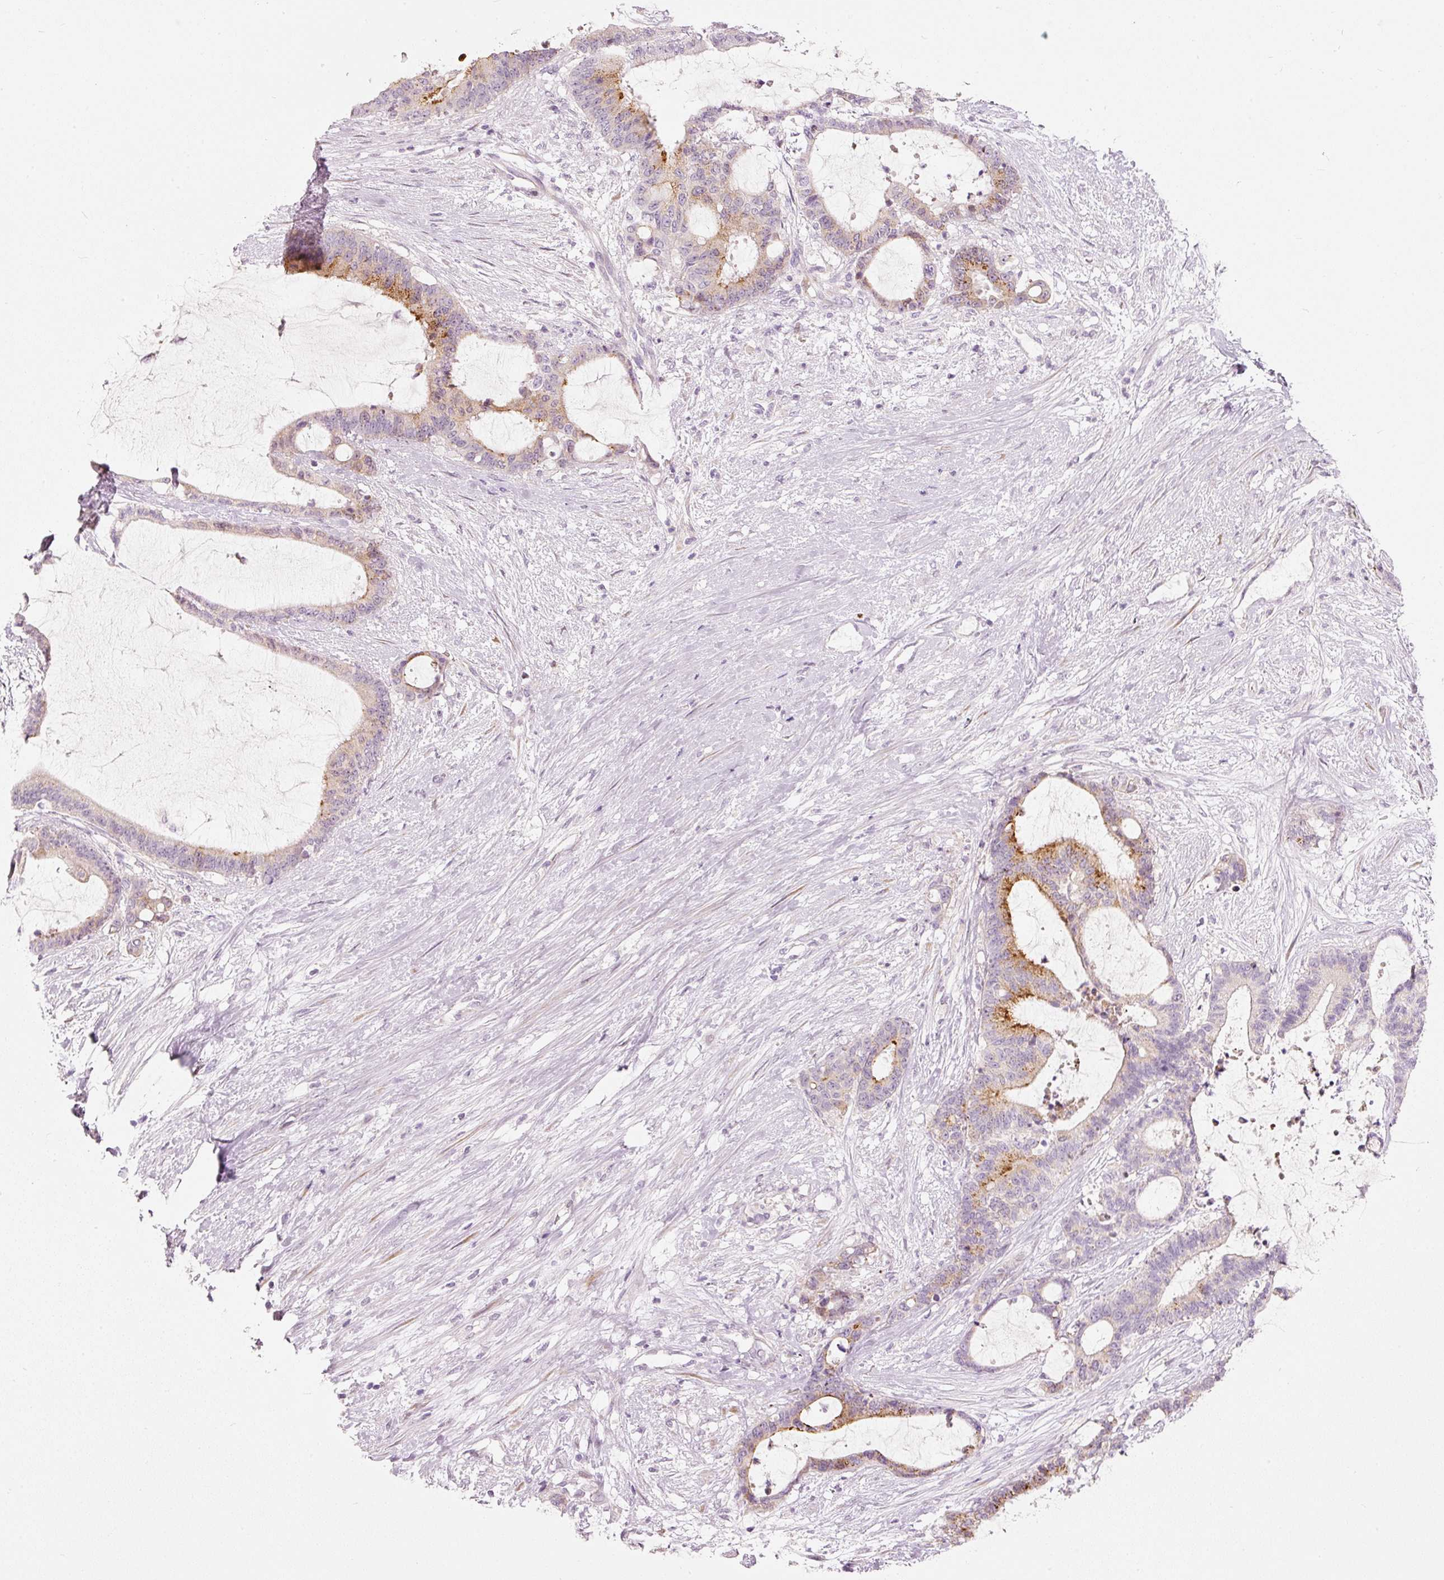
{"staining": {"intensity": "moderate", "quantity": "<25%", "location": "cytoplasmic/membranous"}, "tissue": "liver cancer", "cell_type": "Tumor cells", "image_type": "cancer", "snomed": [{"axis": "morphology", "description": "Normal tissue, NOS"}, {"axis": "morphology", "description": "Cholangiocarcinoma"}, {"axis": "topography", "description": "Liver"}, {"axis": "topography", "description": "Peripheral nerve tissue"}], "caption": "An IHC histopathology image of tumor tissue is shown. Protein staining in brown labels moderate cytoplasmic/membranous positivity in liver cholangiocarcinoma within tumor cells. Nuclei are stained in blue.", "gene": "SLC20A1", "patient": {"sex": "female", "age": 73}}